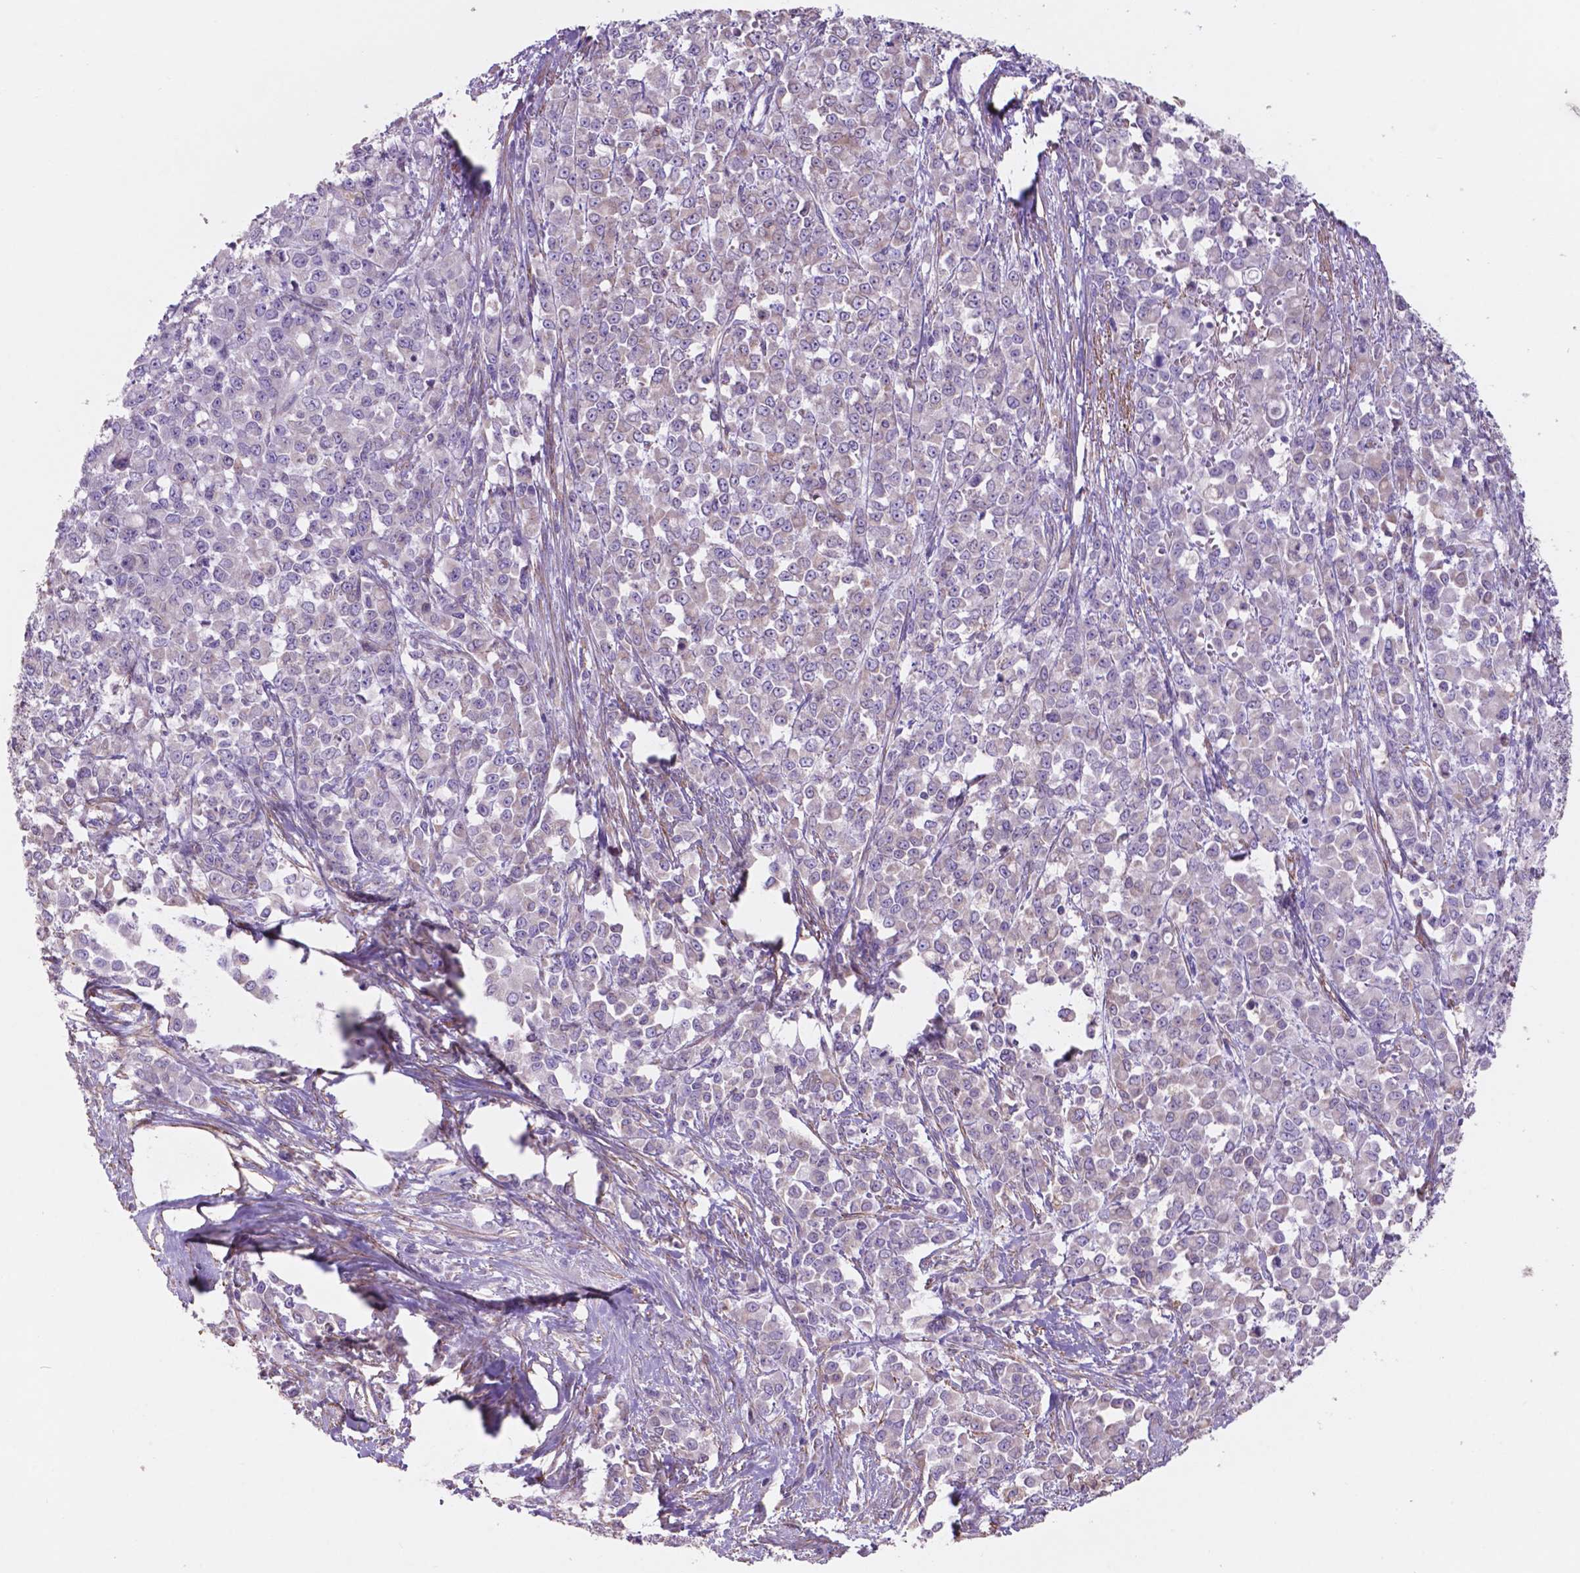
{"staining": {"intensity": "negative", "quantity": "none", "location": "none"}, "tissue": "stomach cancer", "cell_type": "Tumor cells", "image_type": "cancer", "snomed": [{"axis": "morphology", "description": "Adenocarcinoma, NOS"}, {"axis": "topography", "description": "Stomach"}], "caption": "Immunohistochemistry image of stomach adenocarcinoma stained for a protein (brown), which demonstrates no positivity in tumor cells.", "gene": "TOR2A", "patient": {"sex": "female", "age": 76}}